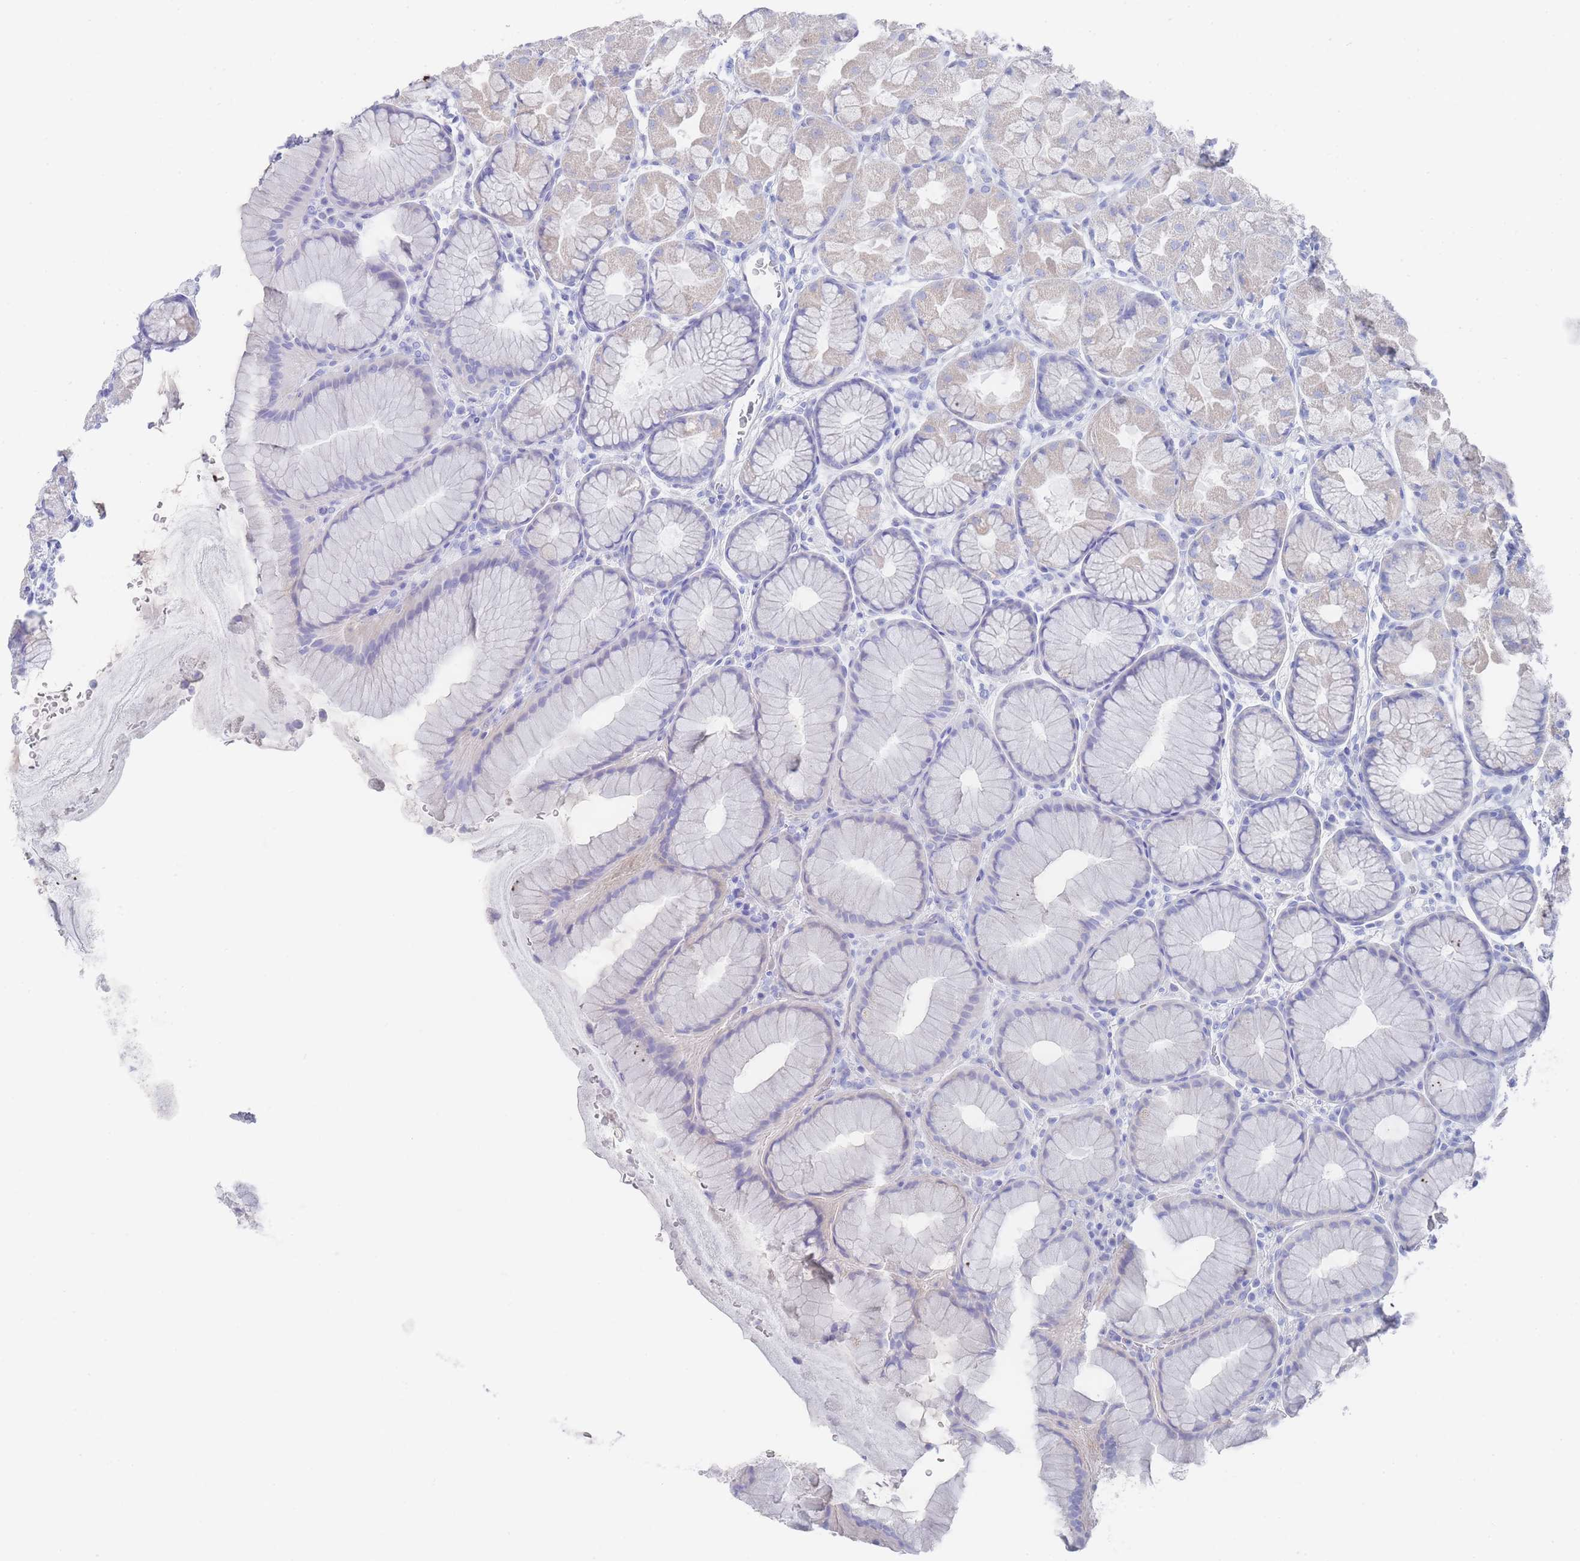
{"staining": {"intensity": "negative", "quantity": "none", "location": "none"}, "tissue": "stomach", "cell_type": "Glandular cells", "image_type": "normal", "snomed": [{"axis": "morphology", "description": "Normal tissue, NOS"}, {"axis": "topography", "description": "Stomach"}], "caption": "Immunohistochemical staining of benign stomach demonstrates no significant staining in glandular cells. The staining was performed using DAB to visualize the protein expression in brown, while the nuclei were stained in blue with hematoxylin (Magnification: 20x).", "gene": "LRRC37A2", "patient": {"sex": "male", "age": 57}}